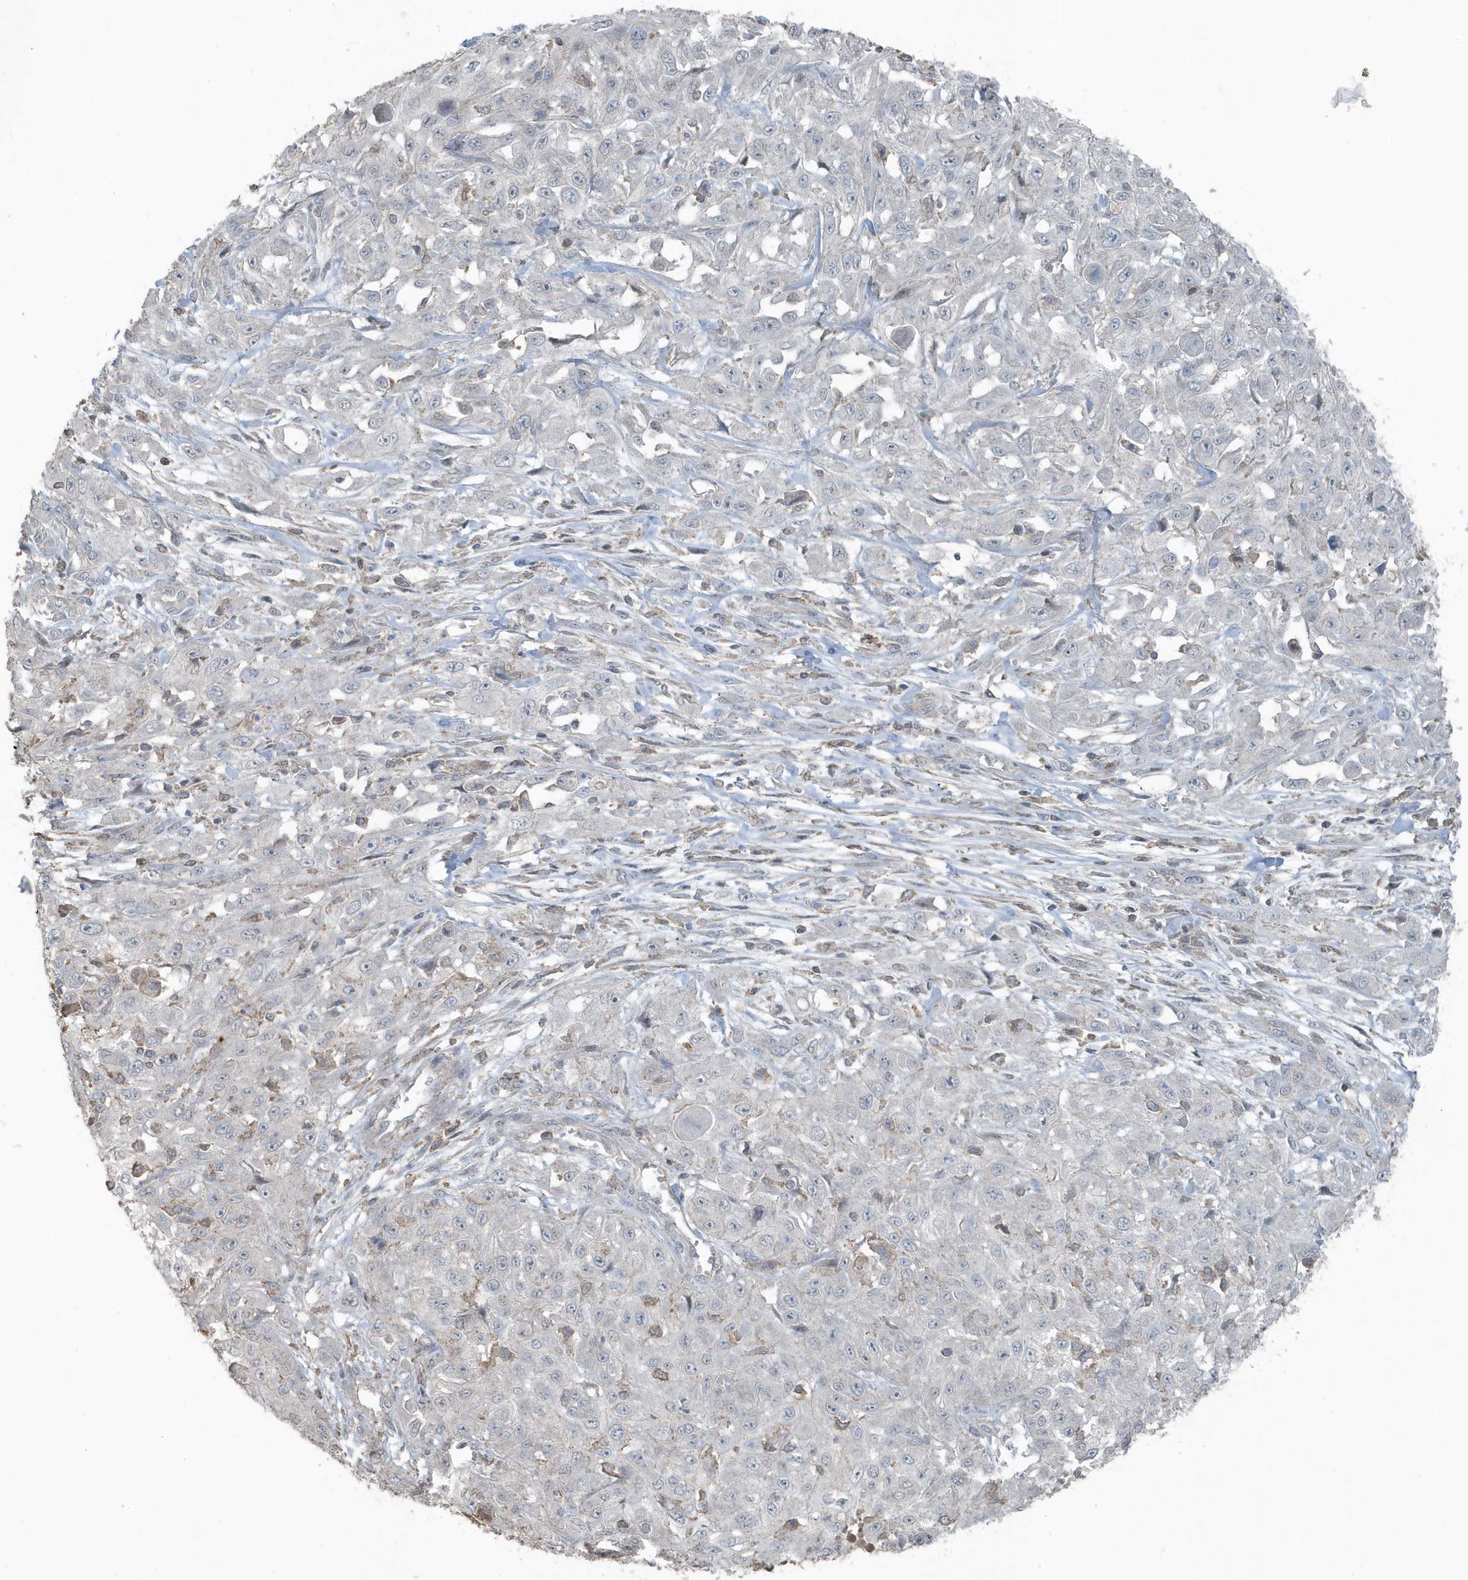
{"staining": {"intensity": "negative", "quantity": "none", "location": "none"}, "tissue": "skin cancer", "cell_type": "Tumor cells", "image_type": "cancer", "snomed": [{"axis": "morphology", "description": "Squamous cell carcinoma, NOS"}, {"axis": "morphology", "description": "Squamous cell carcinoma, metastatic, NOS"}, {"axis": "topography", "description": "Skin"}, {"axis": "topography", "description": "Lymph node"}], "caption": "A histopathology image of human skin cancer (metastatic squamous cell carcinoma) is negative for staining in tumor cells. Nuclei are stained in blue.", "gene": "ACTC1", "patient": {"sex": "male", "age": 75}}